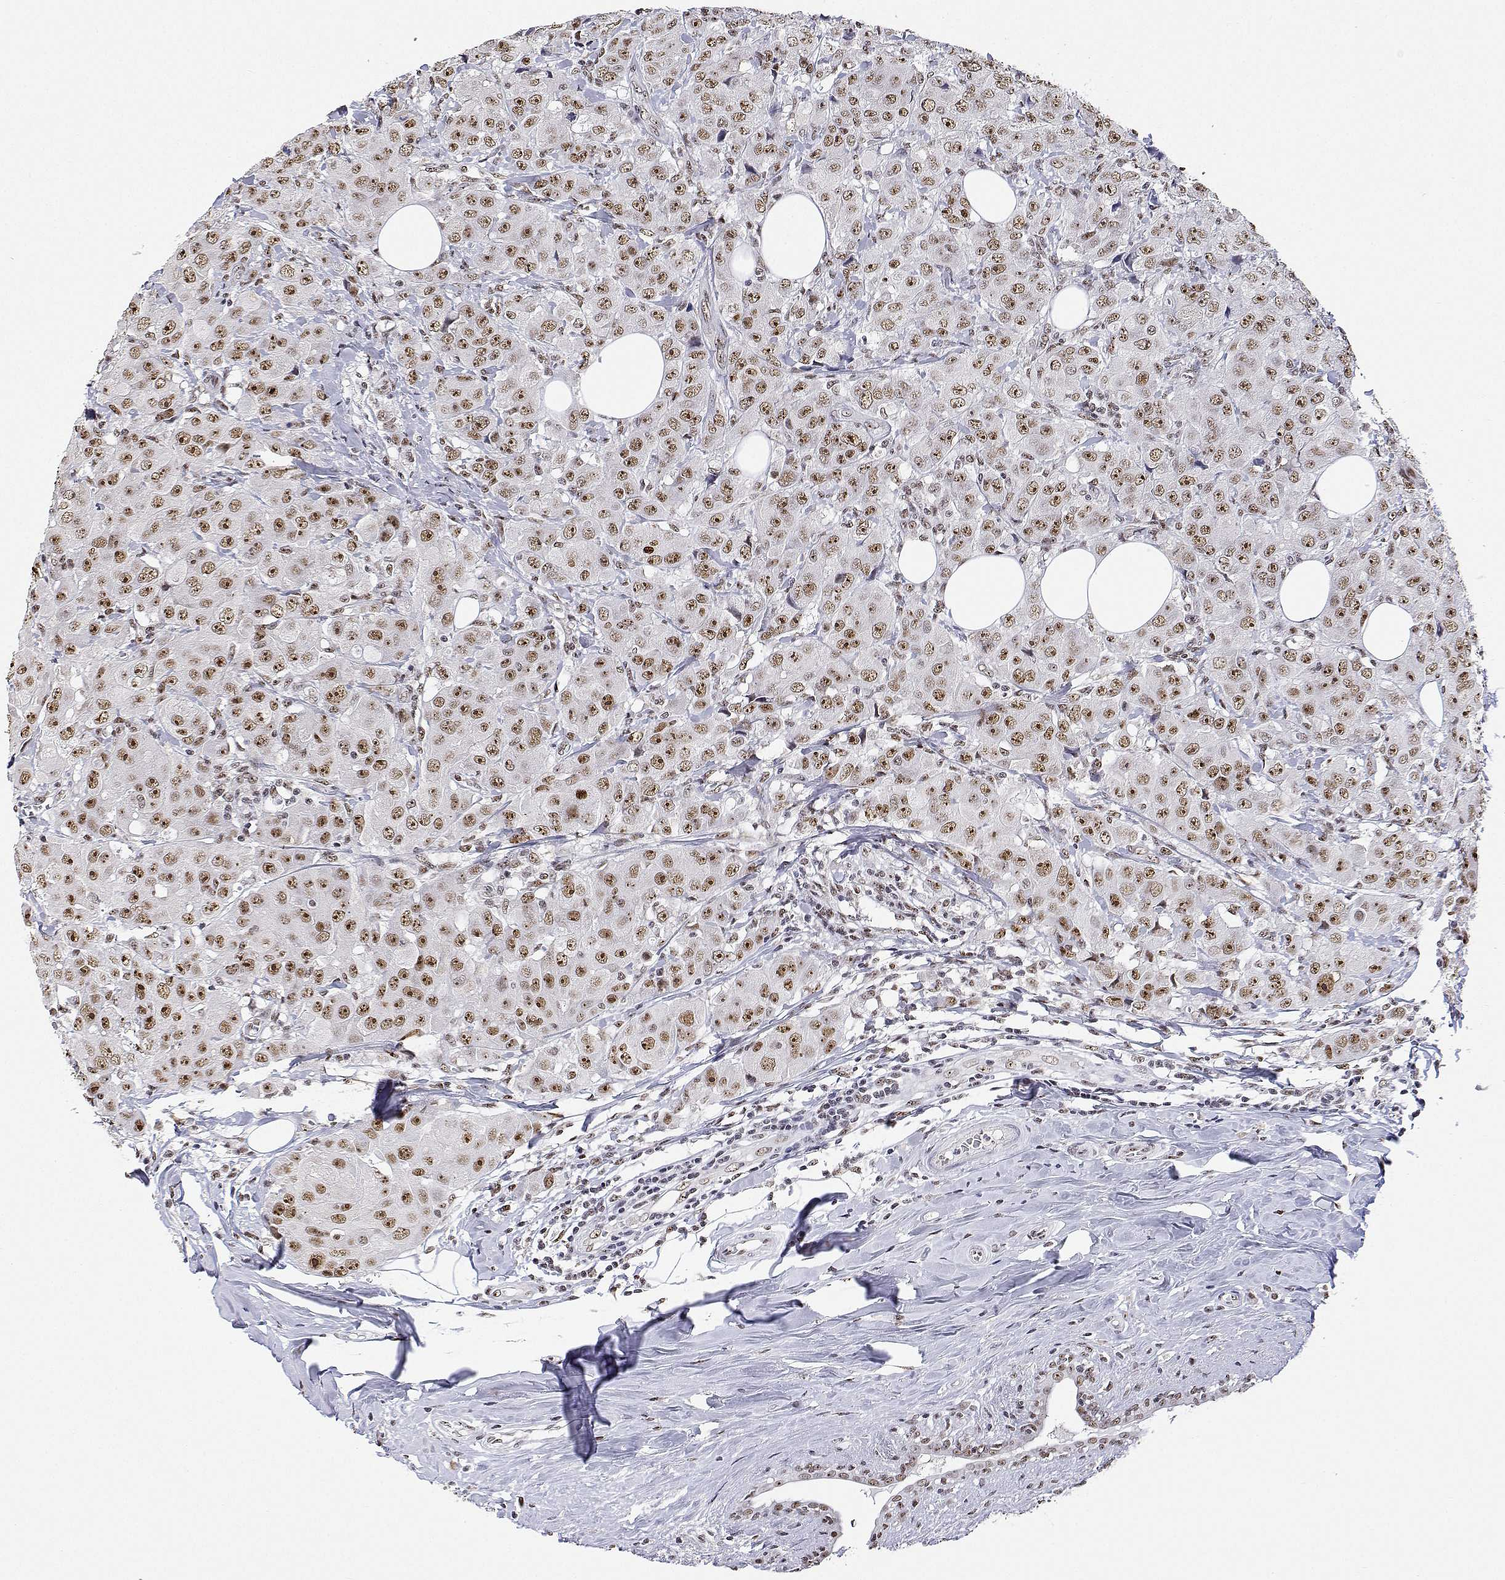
{"staining": {"intensity": "moderate", "quantity": ">75%", "location": "nuclear"}, "tissue": "breast cancer", "cell_type": "Tumor cells", "image_type": "cancer", "snomed": [{"axis": "morphology", "description": "Duct carcinoma"}, {"axis": "topography", "description": "Breast"}], "caption": "A photomicrograph showing moderate nuclear positivity in approximately >75% of tumor cells in breast infiltrating ductal carcinoma, as visualized by brown immunohistochemical staining.", "gene": "ADAR", "patient": {"sex": "female", "age": 80}}